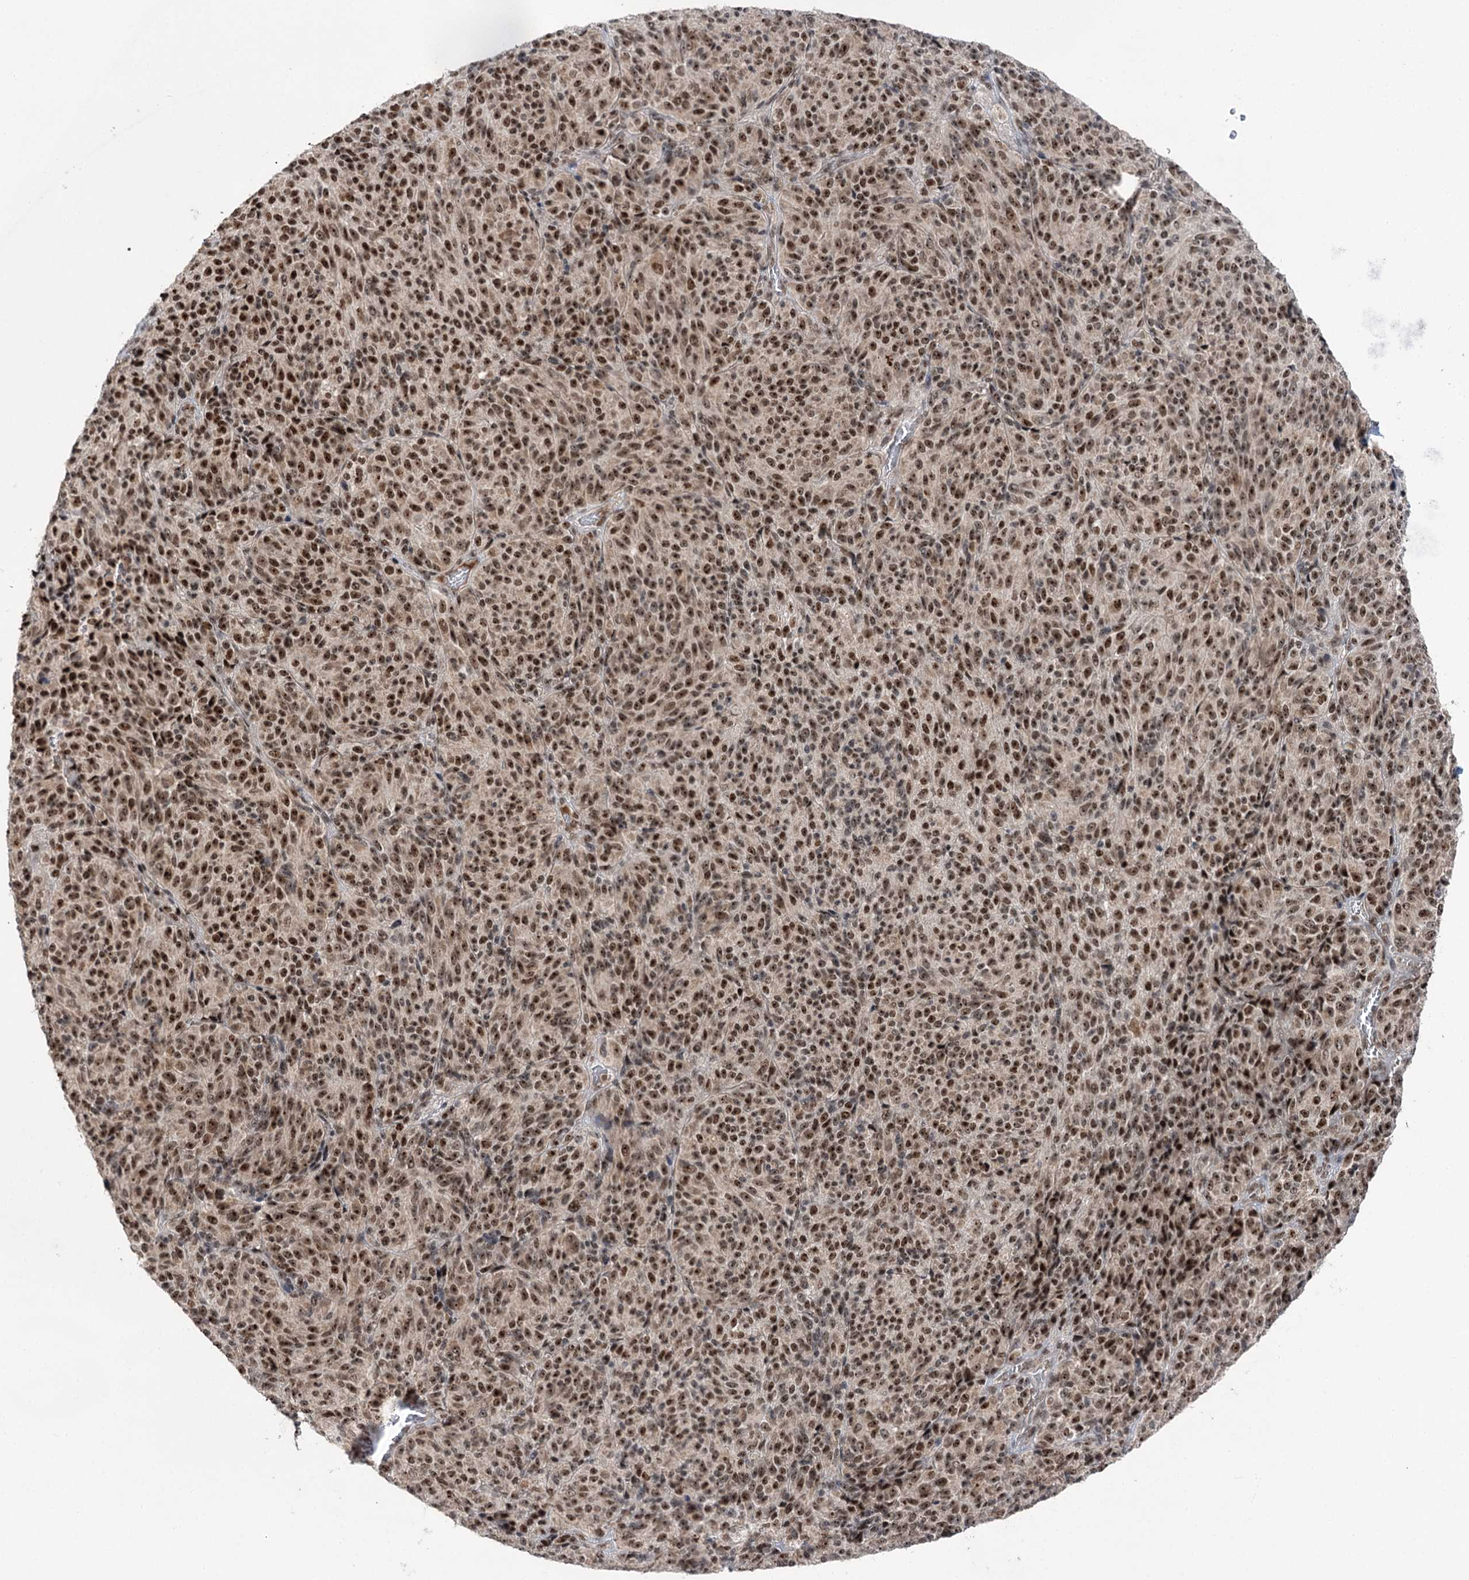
{"staining": {"intensity": "strong", "quantity": ">75%", "location": "nuclear"}, "tissue": "melanoma", "cell_type": "Tumor cells", "image_type": "cancer", "snomed": [{"axis": "morphology", "description": "Malignant melanoma, Metastatic site"}, {"axis": "topography", "description": "Brain"}], "caption": "Immunohistochemical staining of malignant melanoma (metastatic site) shows high levels of strong nuclear expression in approximately >75% of tumor cells. (DAB (3,3'-diaminobenzidine) = brown stain, brightfield microscopy at high magnification).", "gene": "ERCC3", "patient": {"sex": "female", "age": 56}}